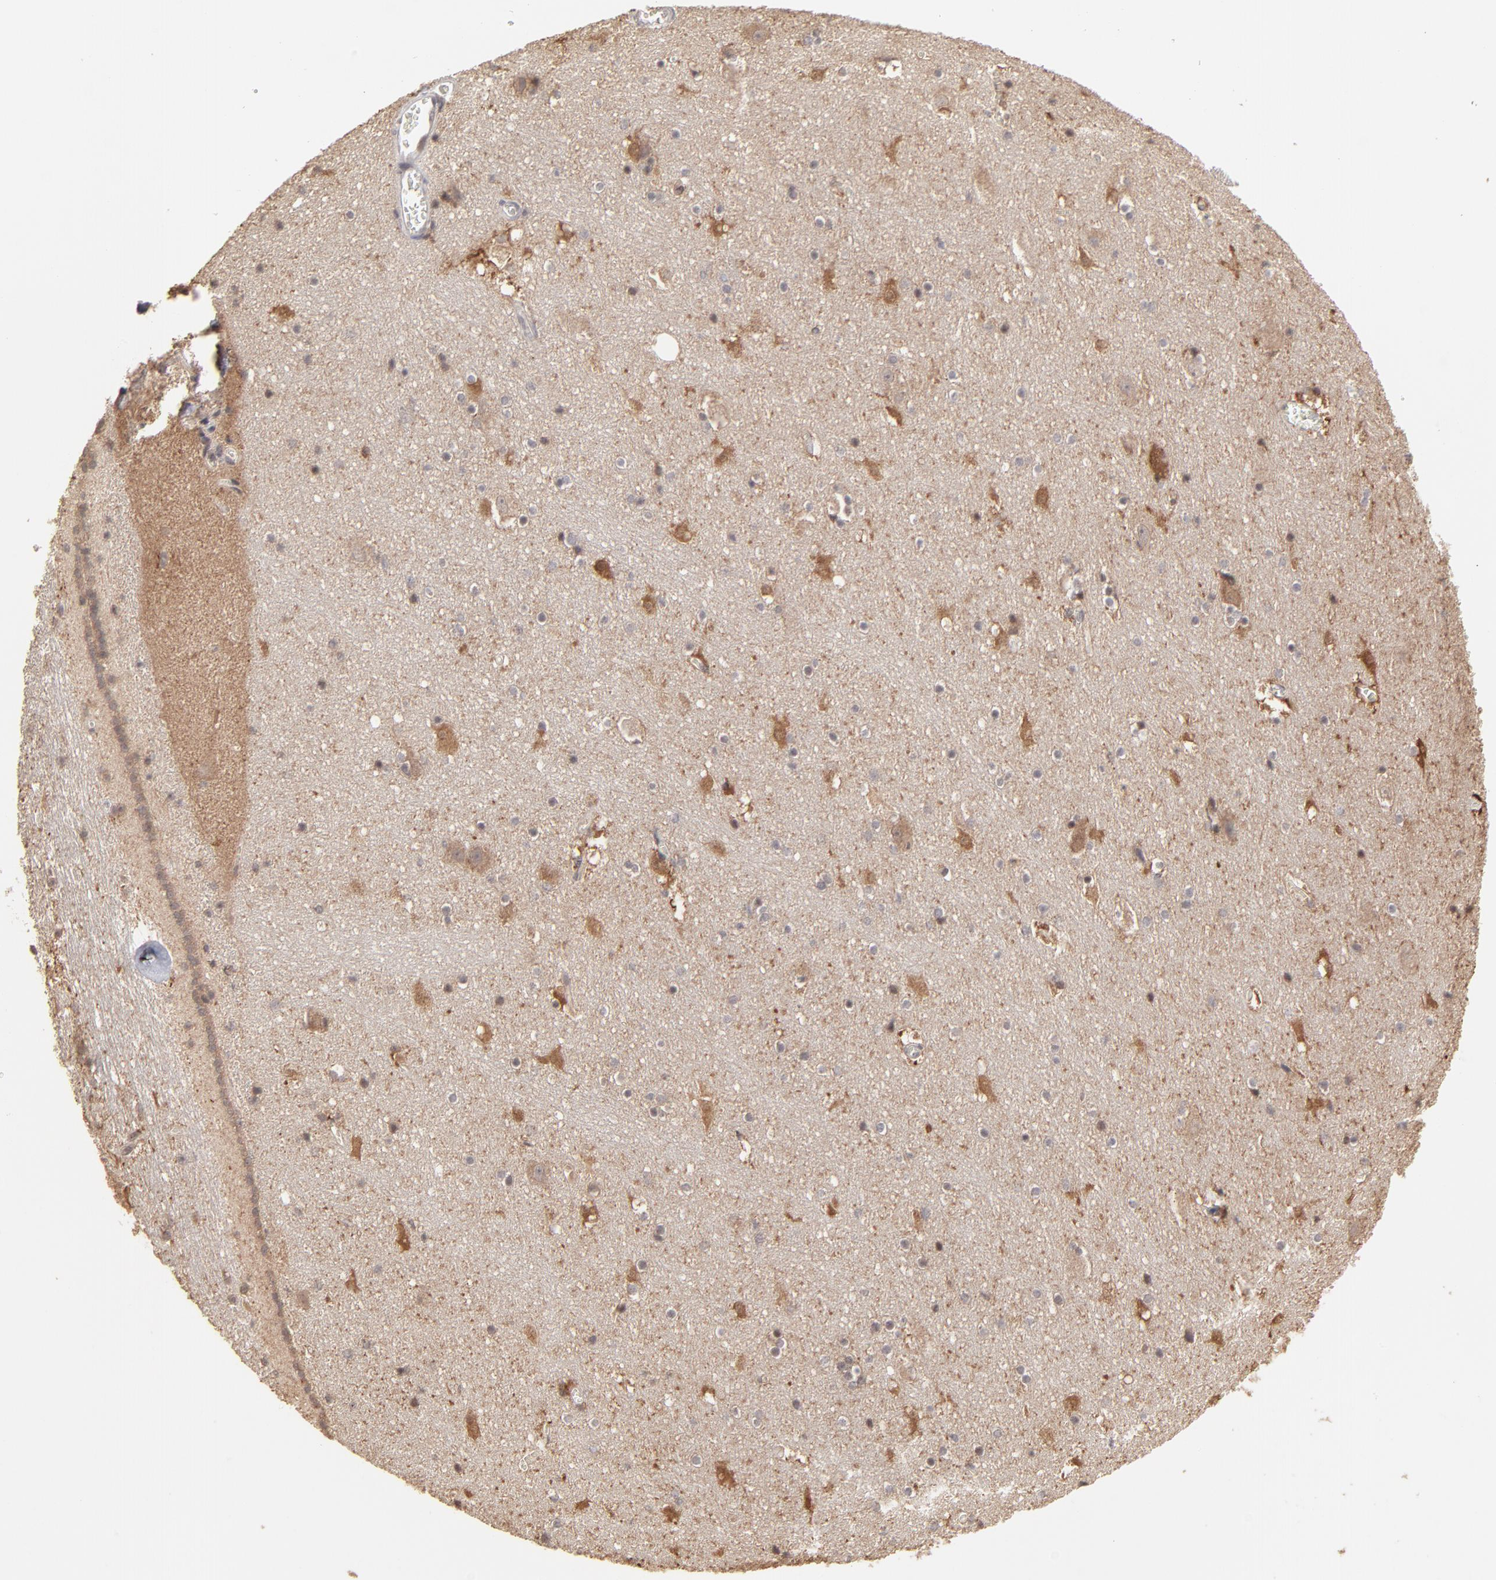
{"staining": {"intensity": "negative", "quantity": "none", "location": "none"}, "tissue": "hippocampus", "cell_type": "Glial cells", "image_type": "normal", "snomed": [{"axis": "morphology", "description": "Normal tissue, NOS"}, {"axis": "topography", "description": "Hippocampus"}], "caption": "IHC histopathology image of normal hippocampus stained for a protein (brown), which displays no staining in glial cells. (DAB (3,3'-diaminobenzidine) immunohistochemistry, high magnification).", "gene": "ARIH1", "patient": {"sex": "male", "age": 45}}